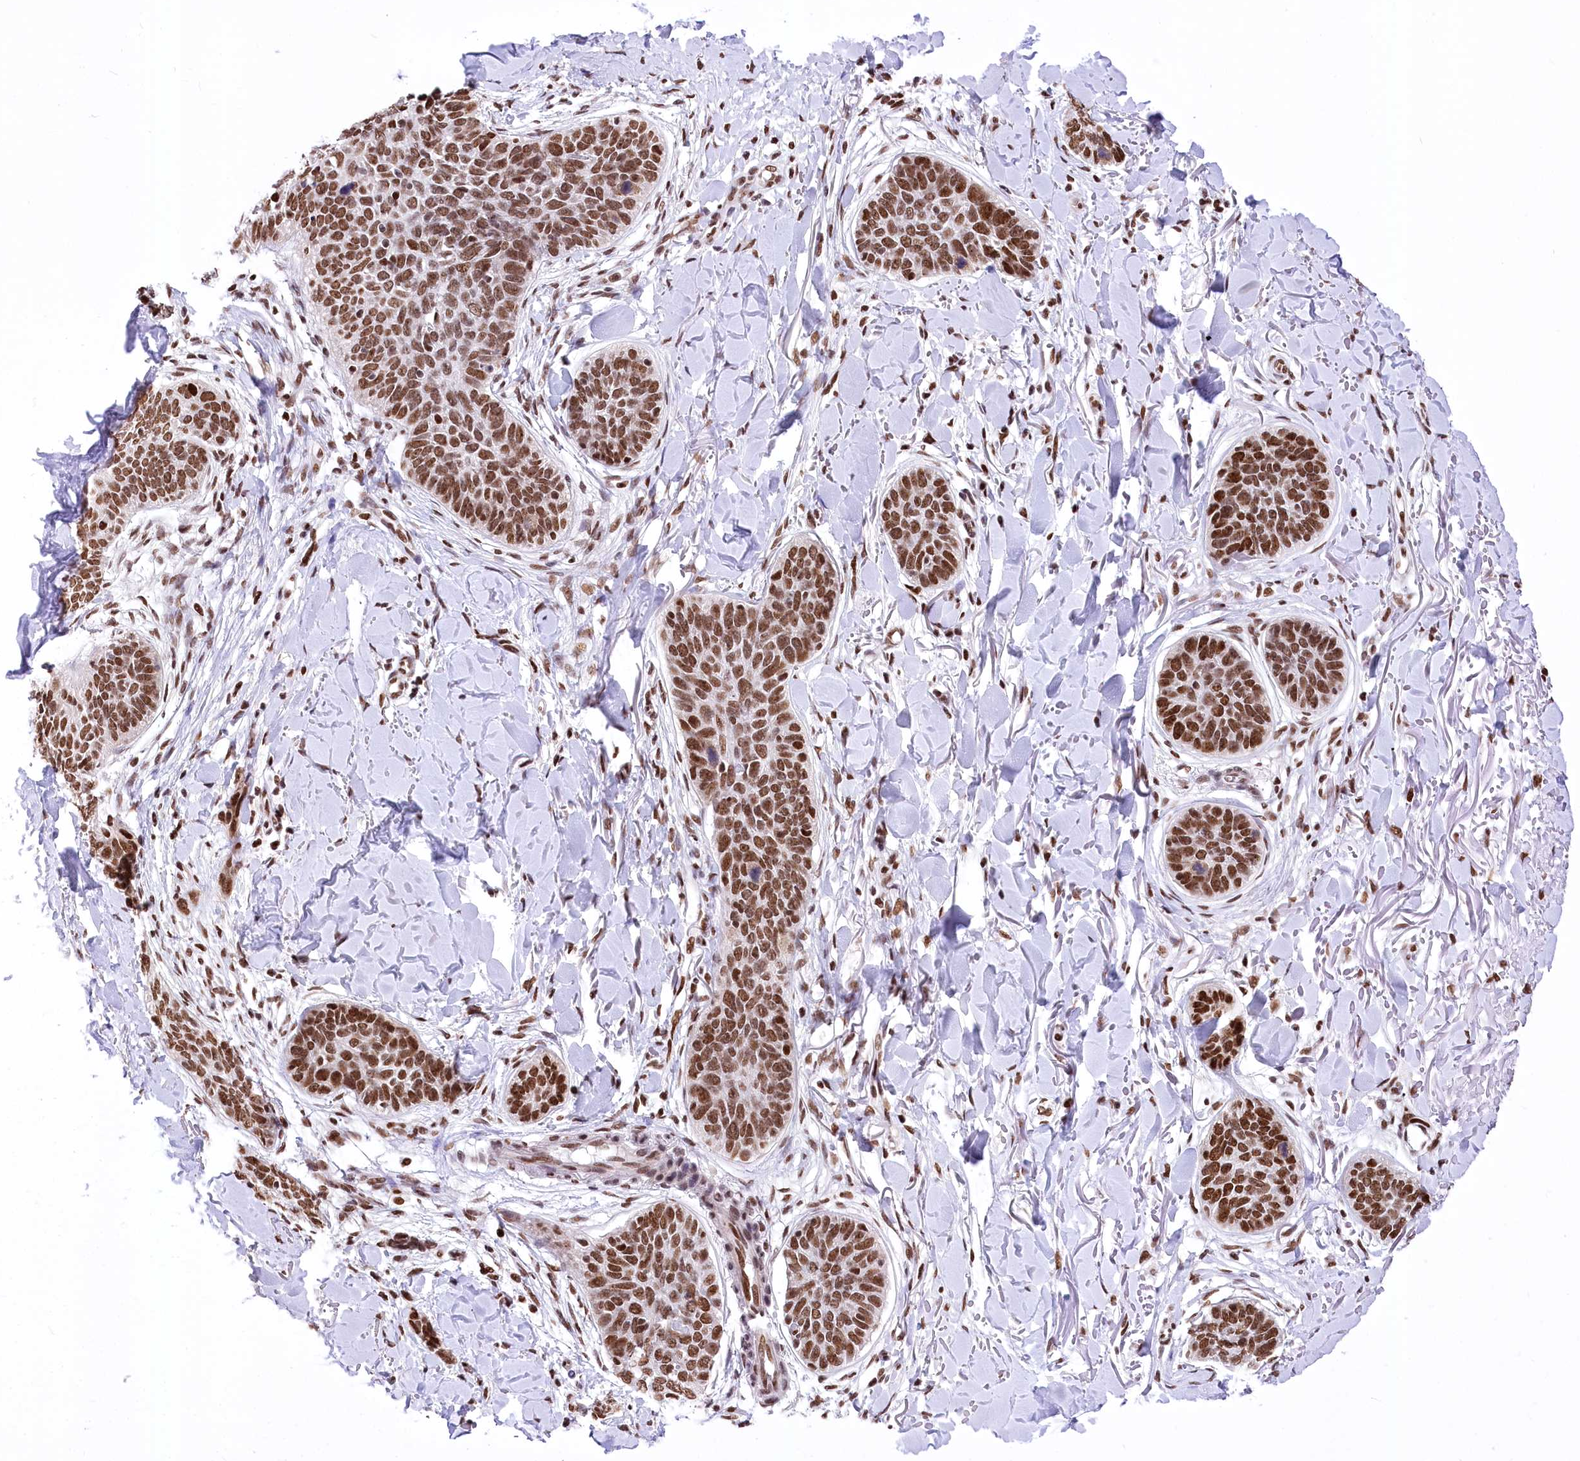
{"staining": {"intensity": "moderate", "quantity": ">75%", "location": "nuclear"}, "tissue": "skin cancer", "cell_type": "Tumor cells", "image_type": "cancer", "snomed": [{"axis": "morphology", "description": "Basal cell carcinoma"}, {"axis": "topography", "description": "Skin"}], "caption": "IHC (DAB (3,3'-diaminobenzidine)) staining of skin cancer (basal cell carcinoma) reveals moderate nuclear protein positivity in about >75% of tumor cells. IHC stains the protein of interest in brown and the nuclei are stained blue.", "gene": "POU4F3", "patient": {"sex": "male", "age": 85}}